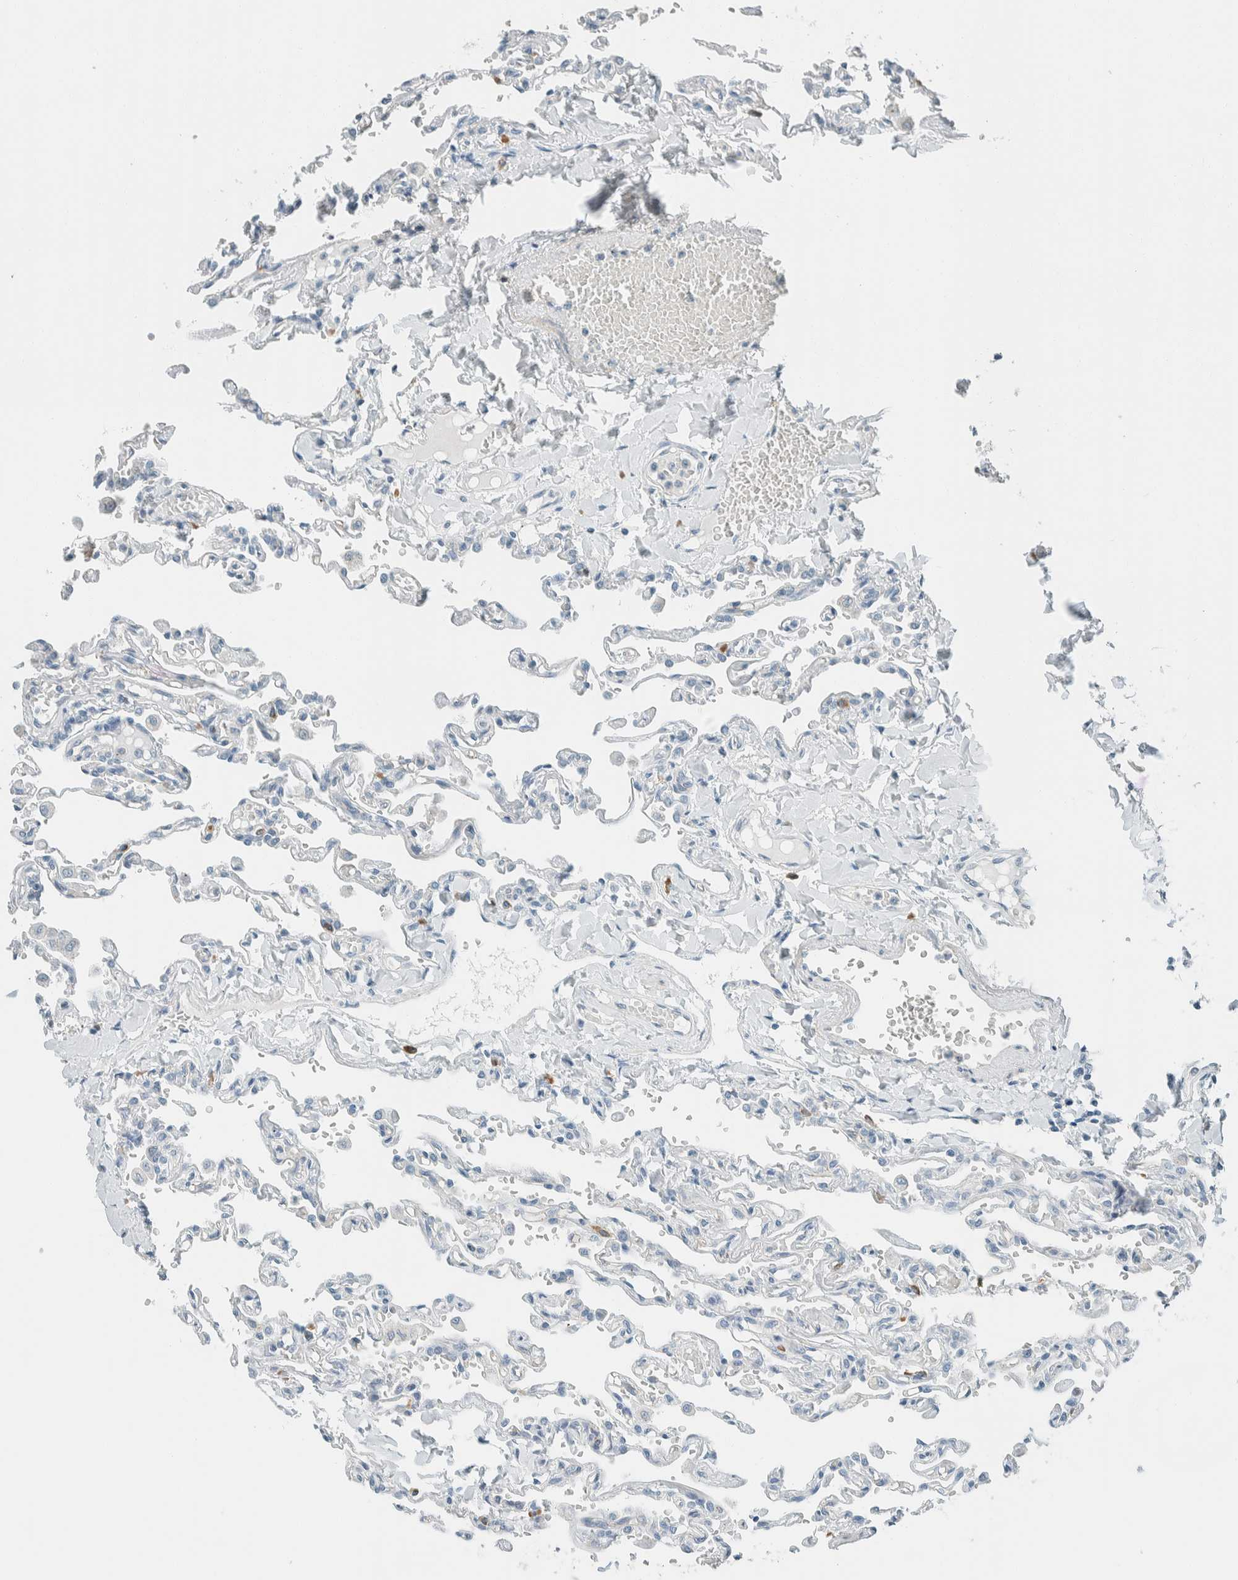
{"staining": {"intensity": "negative", "quantity": "none", "location": "none"}, "tissue": "lung", "cell_type": "Alveolar cells", "image_type": "normal", "snomed": [{"axis": "morphology", "description": "Normal tissue, NOS"}, {"axis": "topography", "description": "Lung"}], "caption": "DAB (3,3'-diaminobenzidine) immunohistochemical staining of benign human lung displays no significant staining in alveolar cells.", "gene": "SLFN12", "patient": {"sex": "male", "age": 21}}